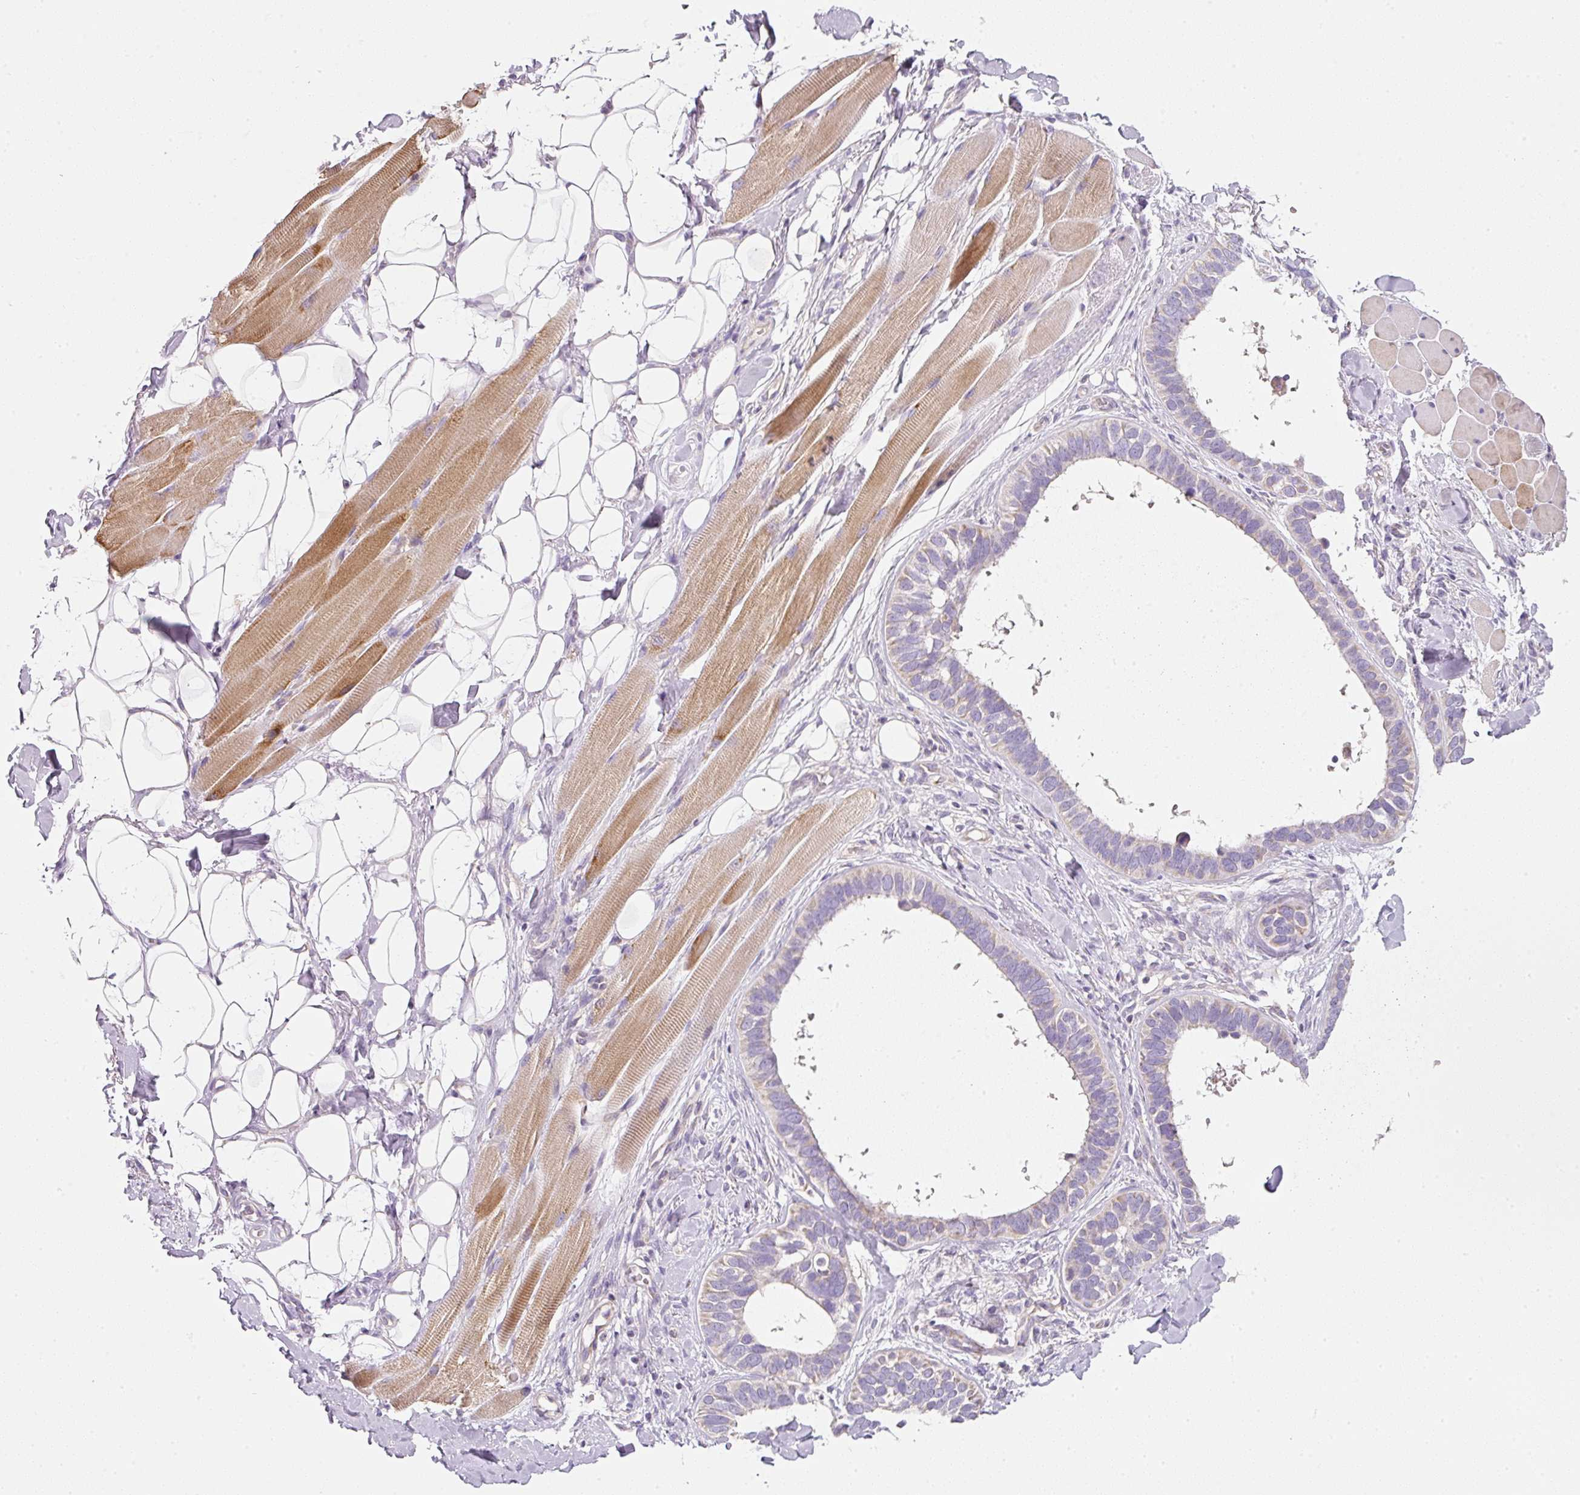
{"staining": {"intensity": "weak", "quantity": "<25%", "location": "cytoplasmic/membranous"}, "tissue": "skin cancer", "cell_type": "Tumor cells", "image_type": "cancer", "snomed": [{"axis": "morphology", "description": "Basal cell carcinoma"}, {"axis": "topography", "description": "Skin"}], "caption": "Immunohistochemistry (IHC) micrograph of skin cancer stained for a protein (brown), which shows no expression in tumor cells. (Brightfield microscopy of DAB (3,3'-diaminobenzidine) IHC at high magnification).", "gene": "NDUFA1", "patient": {"sex": "male", "age": 62}}